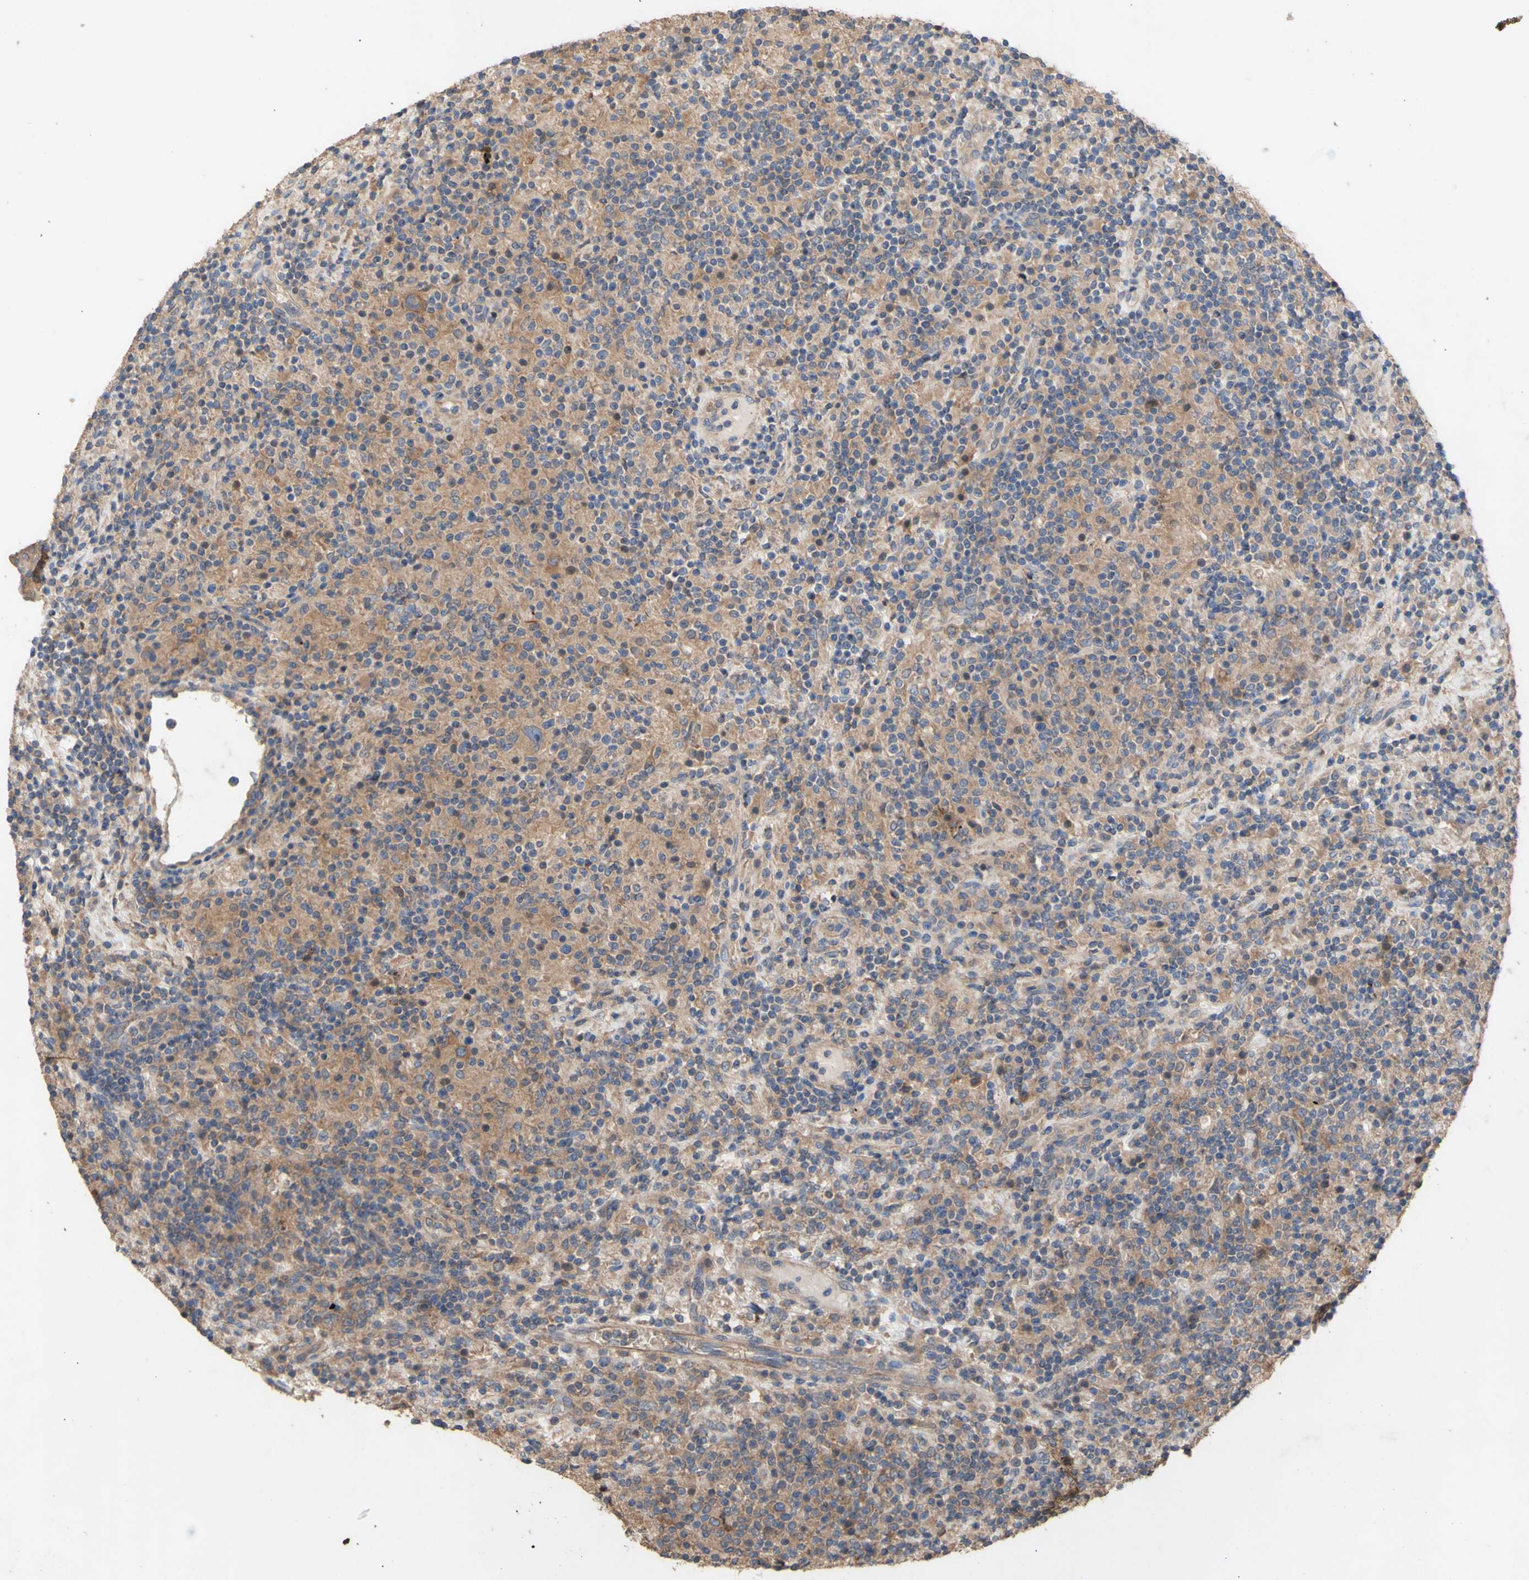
{"staining": {"intensity": "moderate", "quantity": ">75%", "location": "cytoplasmic/membranous"}, "tissue": "lymphoma", "cell_type": "Tumor cells", "image_type": "cancer", "snomed": [{"axis": "morphology", "description": "Hodgkin's disease, NOS"}, {"axis": "topography", "description": "Lymph node"}], "caption": "Lymphoma was stained to show a protein in brown. There is medium levels of moderate cytoplasmic/membranous positivity in about >75% of tumor cells. (DAB (3,3'-diaminobenzidine) = brown stain, brightfield microscopy at high magnification).", "gene": "EIF2S3", "patient": {"sex": "male", "age": 70}}